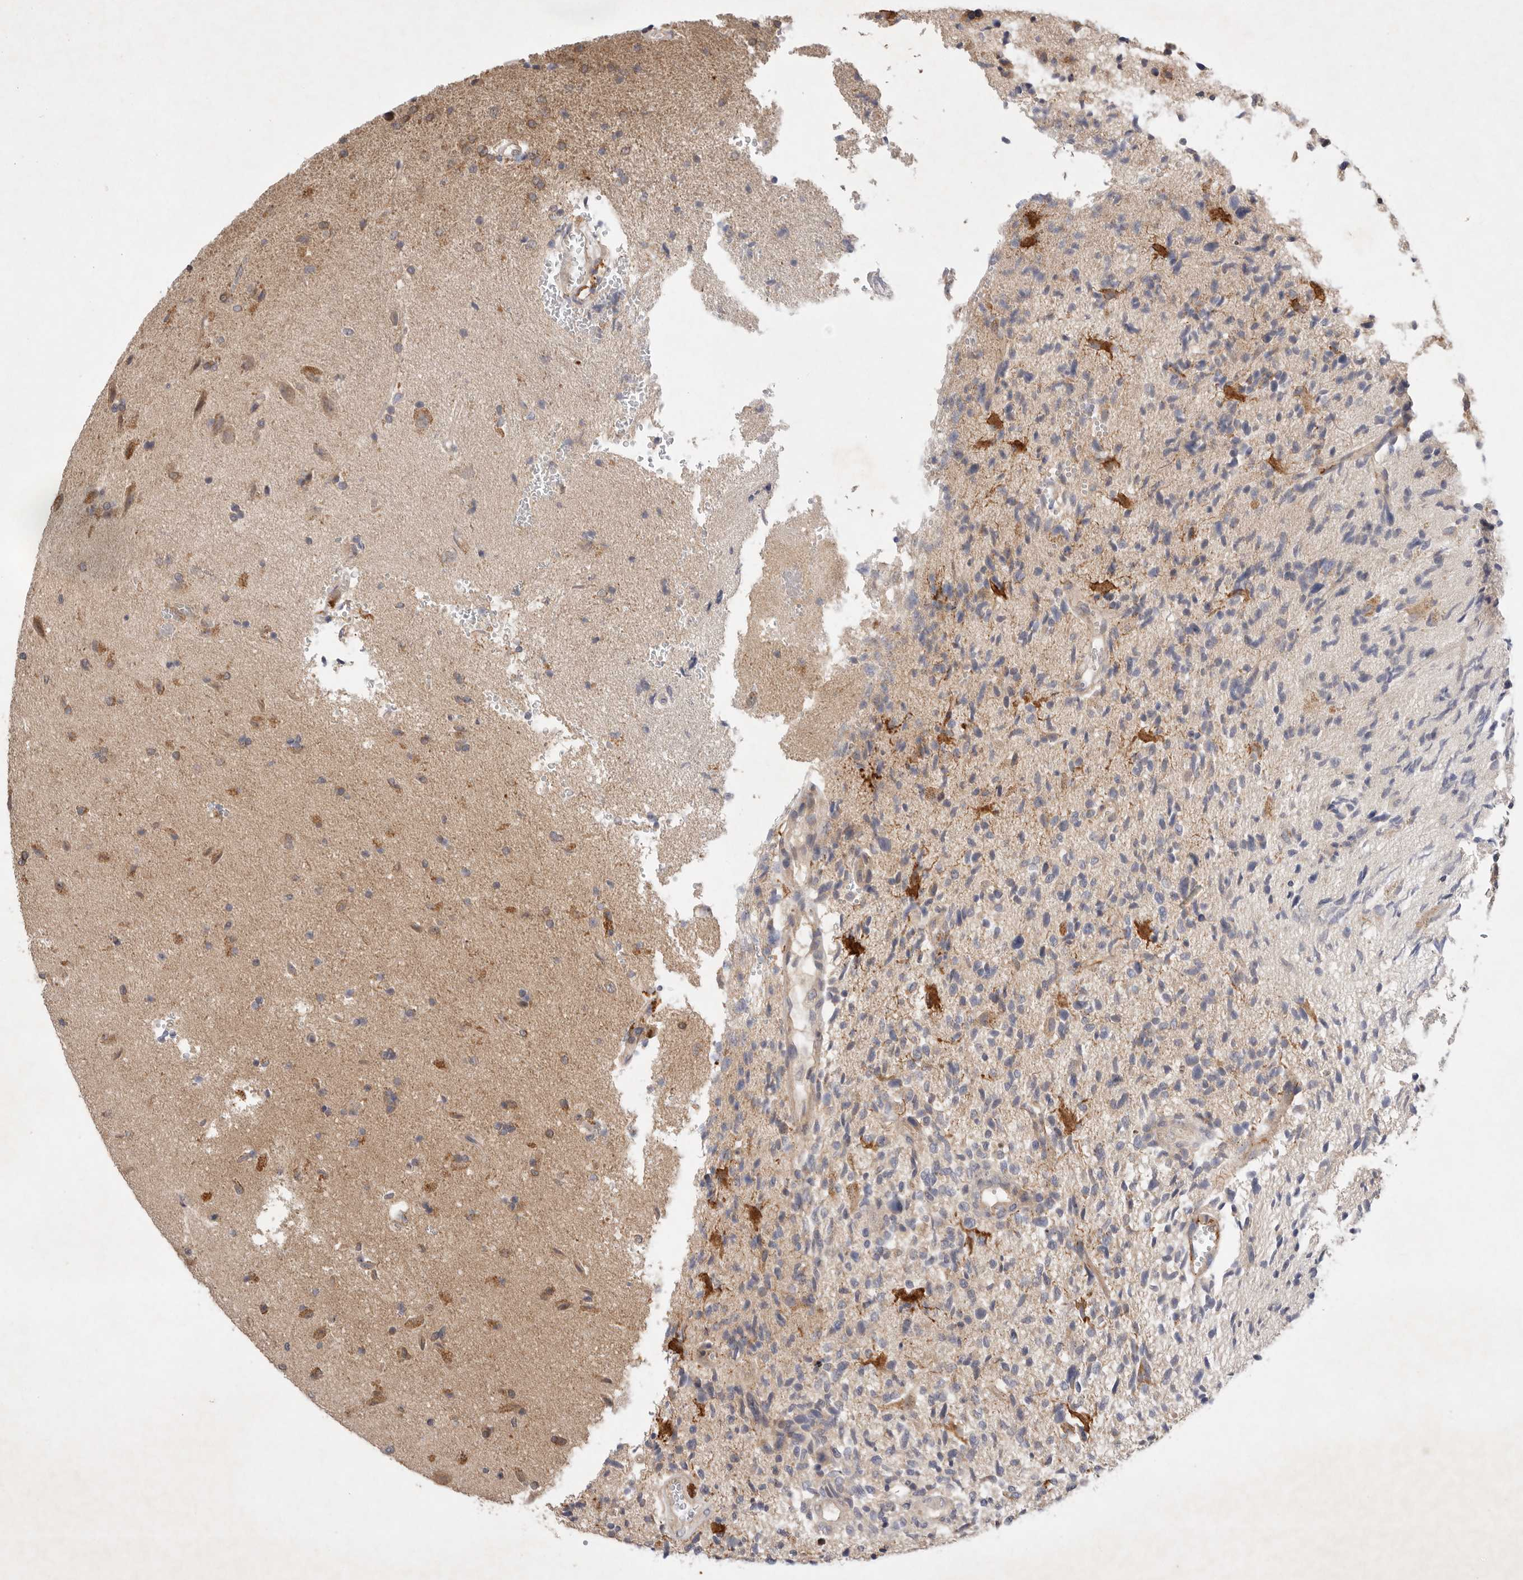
{"staining": {"intensity": "weak", "quantity": "<25%", "location": "cytoplasmic/membranous"}, "tissue": "glioma", "cell_type": "Tumor cells", "image_type": "cancer", "snomed": [{"axis": "morphology", "description": "Glioma, malignant, High grade"}, {"axis": "topography", "description": "Brain"}], "caption": "The histopathology image demonstrates no significant positivity in tumor cells of malignant glioma (high-grade).", "gene": "PTPDC1", "patient": {"sex": "male", "age": 72}}